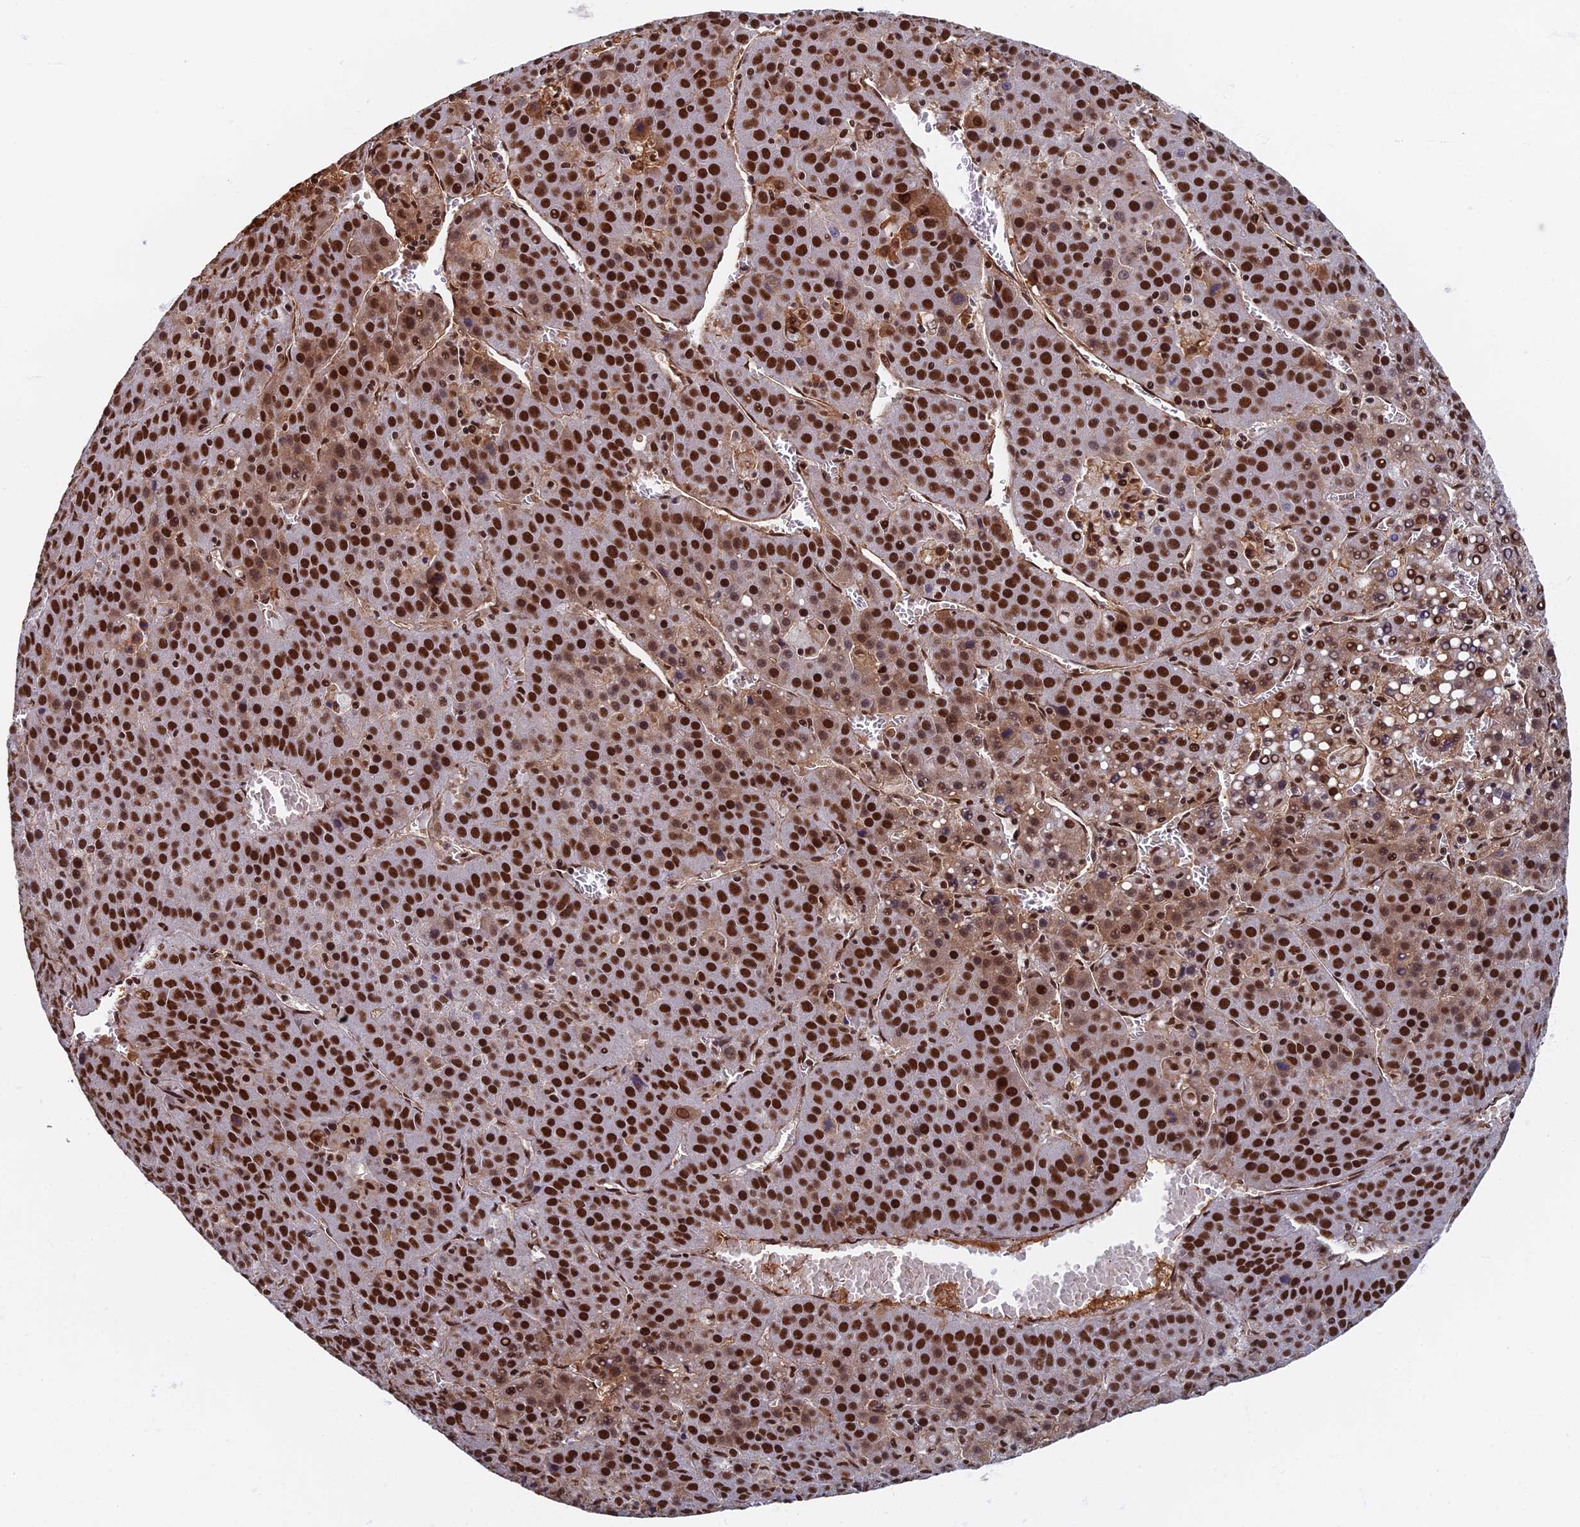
{"staining": {"intensity": "strong", "quantity": ">75%", "location": "nuclear"}, "tissue": "liver cancer", "cell_type": "Tumor cells", "image_type": "cancer", "snomed": [{"axis": "morphology", "description": "Carcinoma, Hepatocellular, NOS"}, {"axis": "topography", "description": "Liver"}], "caption": "Liver cancer (hepatocellular carcinoma) was stained to show a protein in brown. There is high levels of strong nuclear staining in approximately >75% of tumor cells. (brown staining indicates protein expression, while blue staining denotes nuclei).", "gene": "TAF13", "patient": {"sex": "female", "age": 53}}